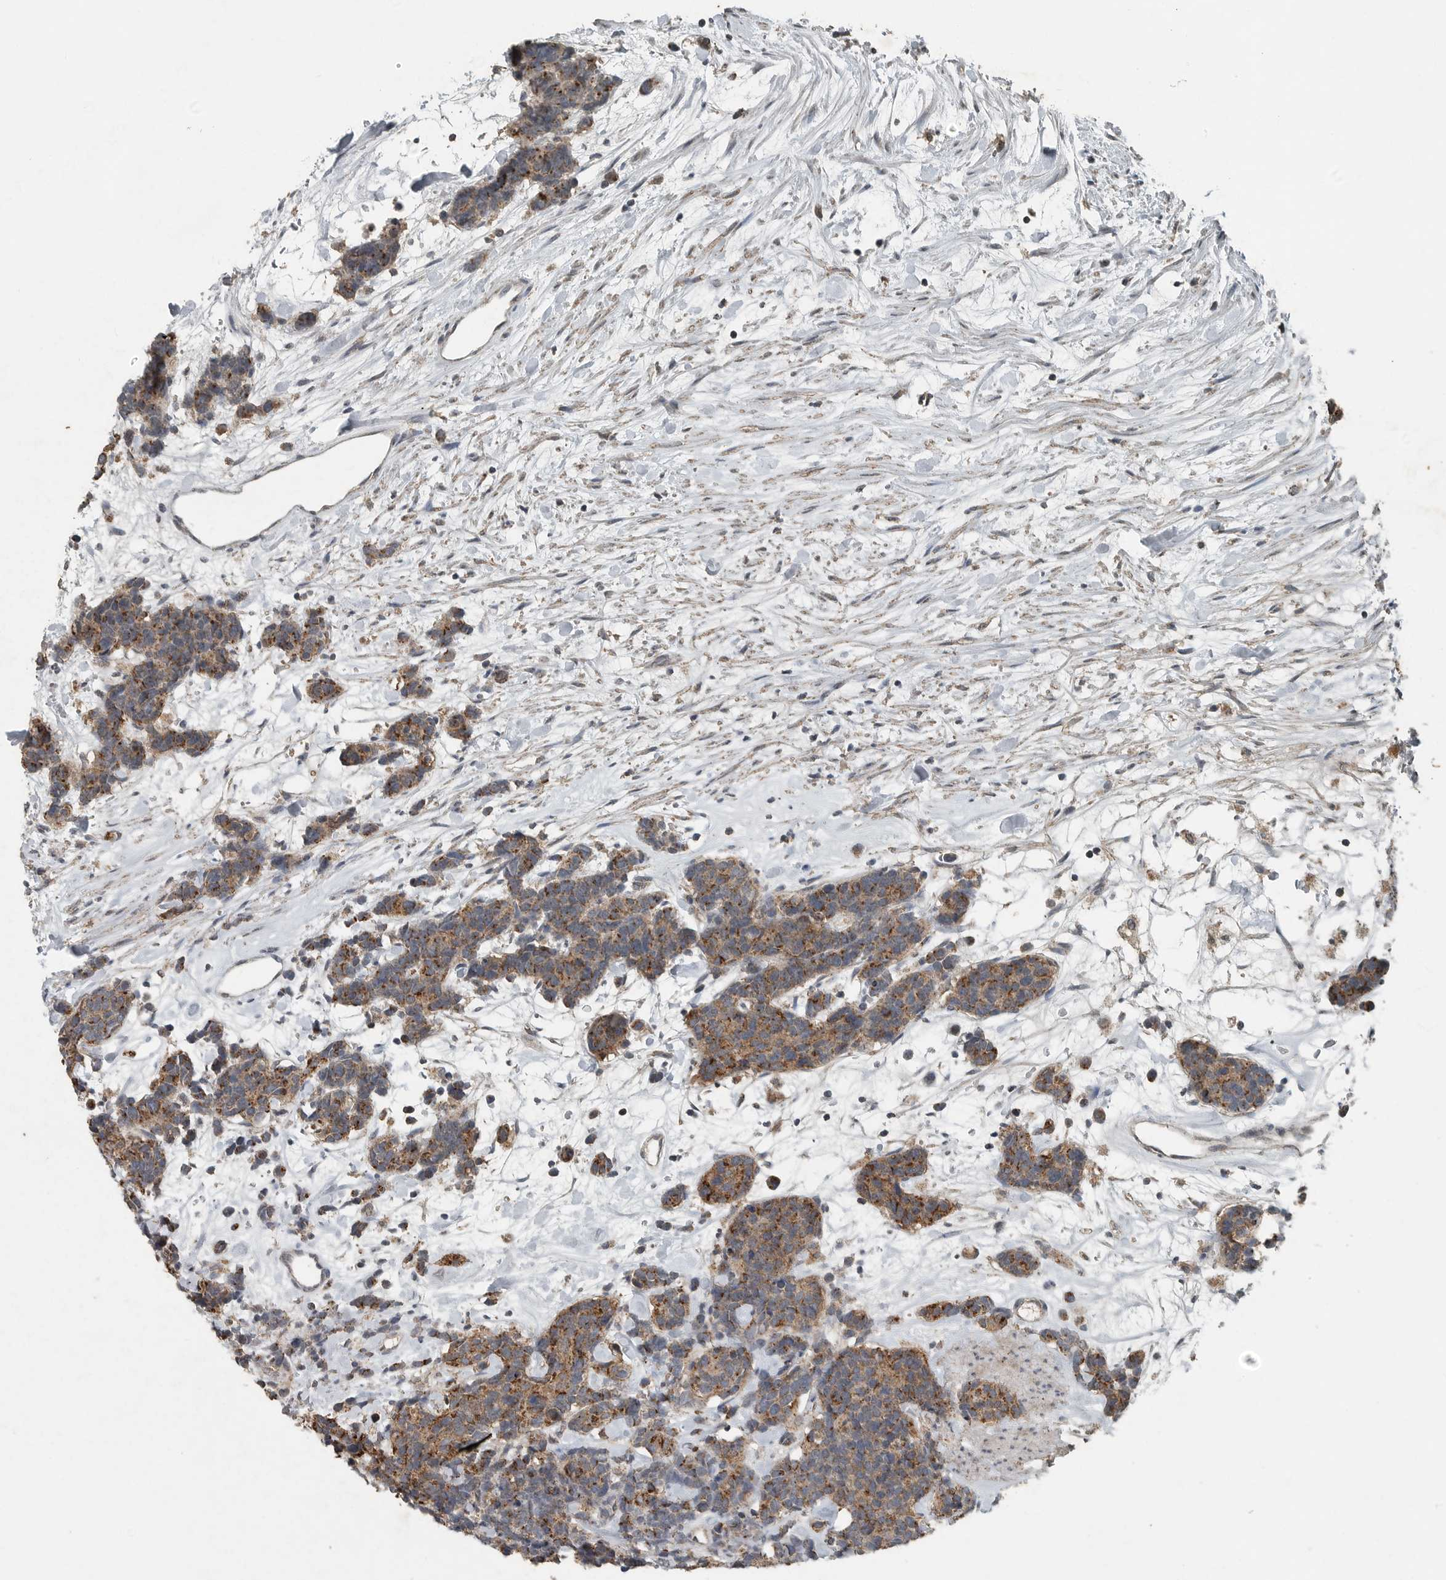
{"staining": {"intensity": "moderate", "quantity": ">75%", "location": "cytoplasmic/membranous"}, "tissue": "carcinoid", "cell_type": "Tumor cells", "image_type": "cancer", "snomed": [{"axis": "morphology", "description": "Carcinoma, NOS"}, {"axis": "morphology", "description": "Carcinoid, malignant, NOS"}, {"axis": "topography", "description": "Urinary bladder"}], "caption": "Malignant carcinoid tissue exhibits moderate cytoplasmic/membranous positivity in approximately >75% of tumor cells", "gene": "IL6ST", "patient": {"sex": "male", "age": 57}}